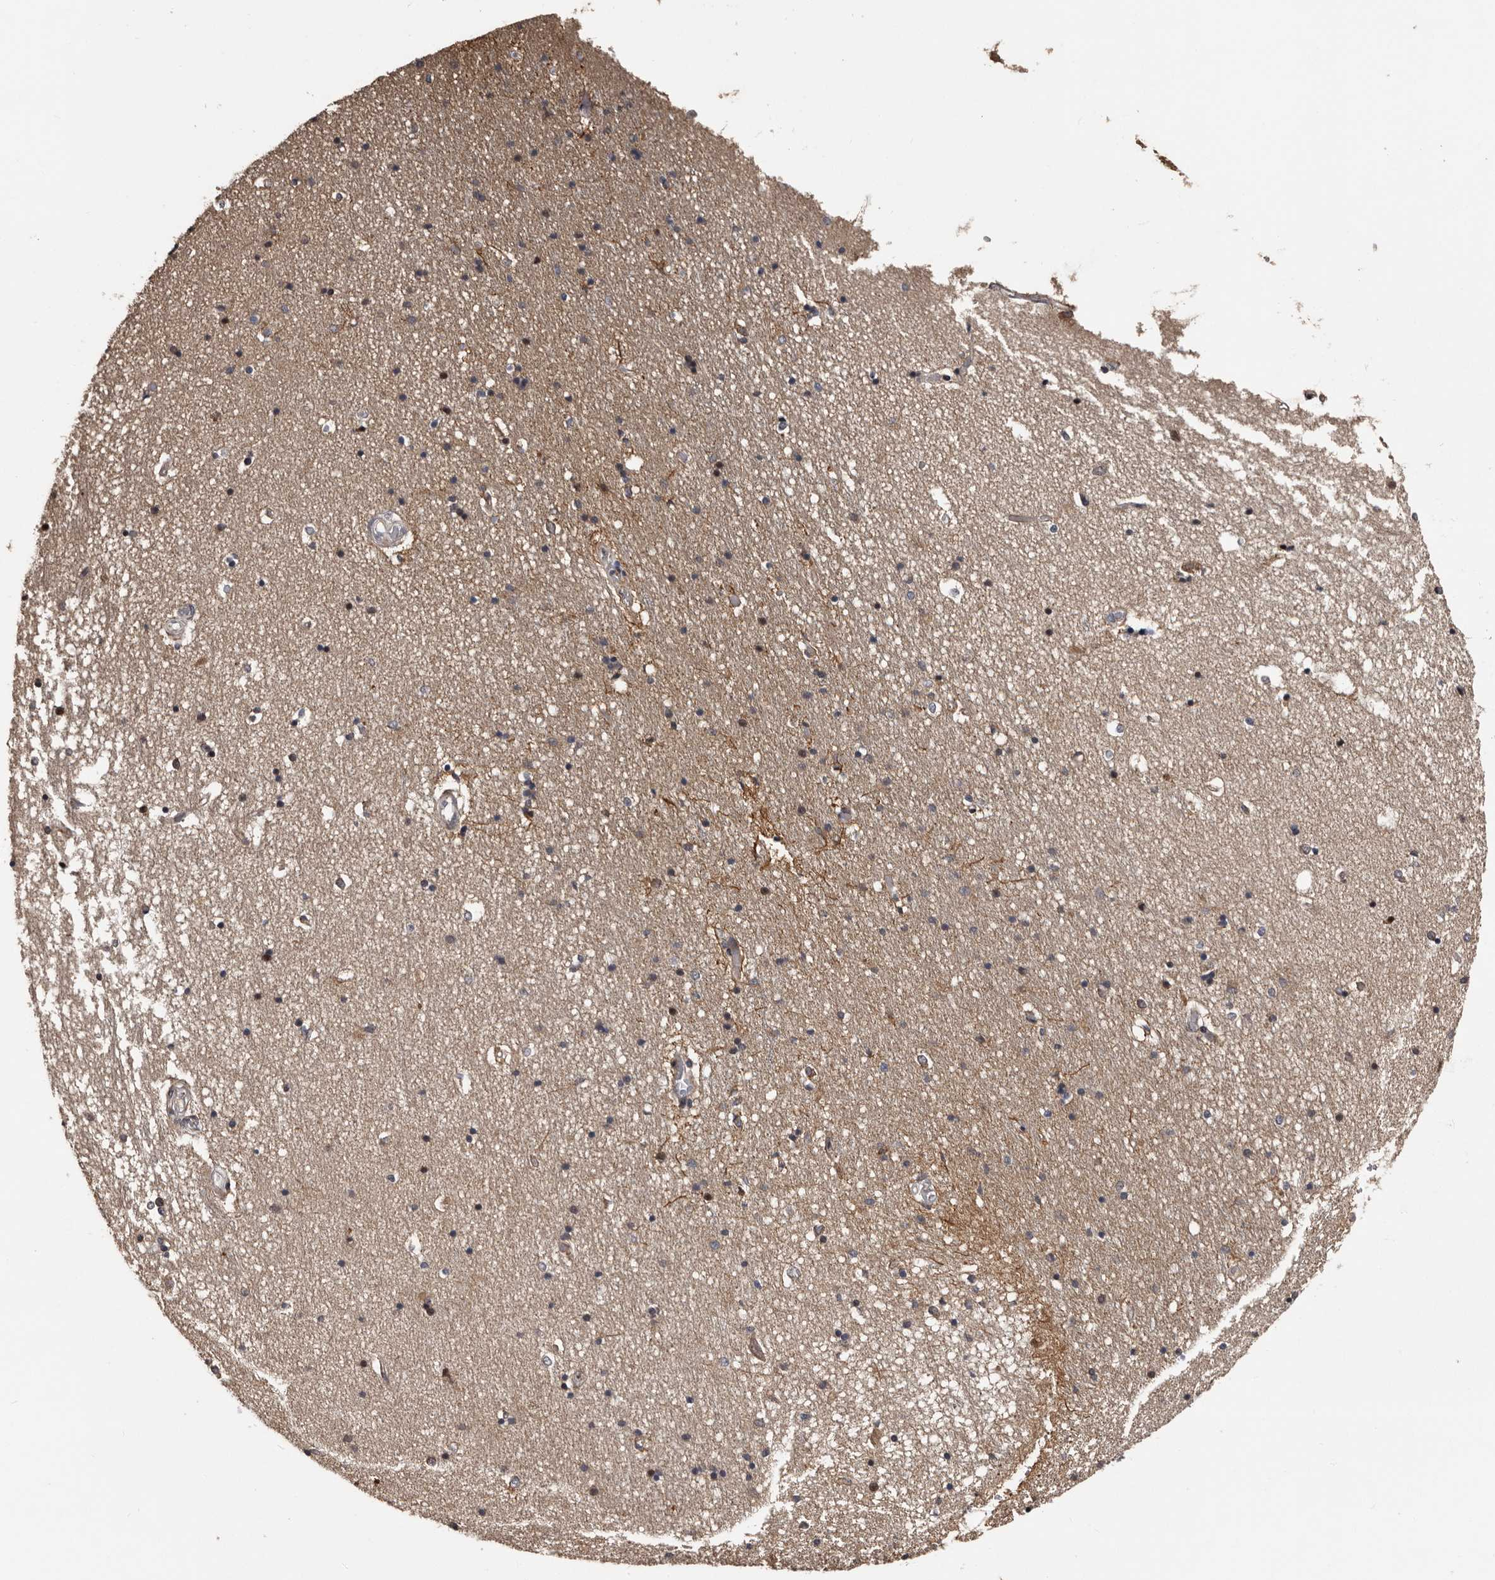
{"staining": {"intensity": "moderate", "quantity": "25%-75%", "location": "cytoplasmic/membranous"}, "tissue": "hippocampus", "cell_type": "Glial cells", "image_type": "normal", "snomed": [{"axis": "morphology", "description": "Normal tissue, NOS"}, {"axis": "topography", "description": "Hippocampus"}], "caption": "DAB (3,3'-diaminobenzidine) immunohistochemical staining of benign hippocampus exhibits moderate cytoplasmic/membranous protein staining in approximately 25%-75% of glial cells. The staining was performed using DAB to visualize the protein expression in brown, while the nuclei were stained in blue with hematoxylin (Magnification: 20x).", "gene": "SERTAD4", "patient": {"sex": "male", "age": 45}}